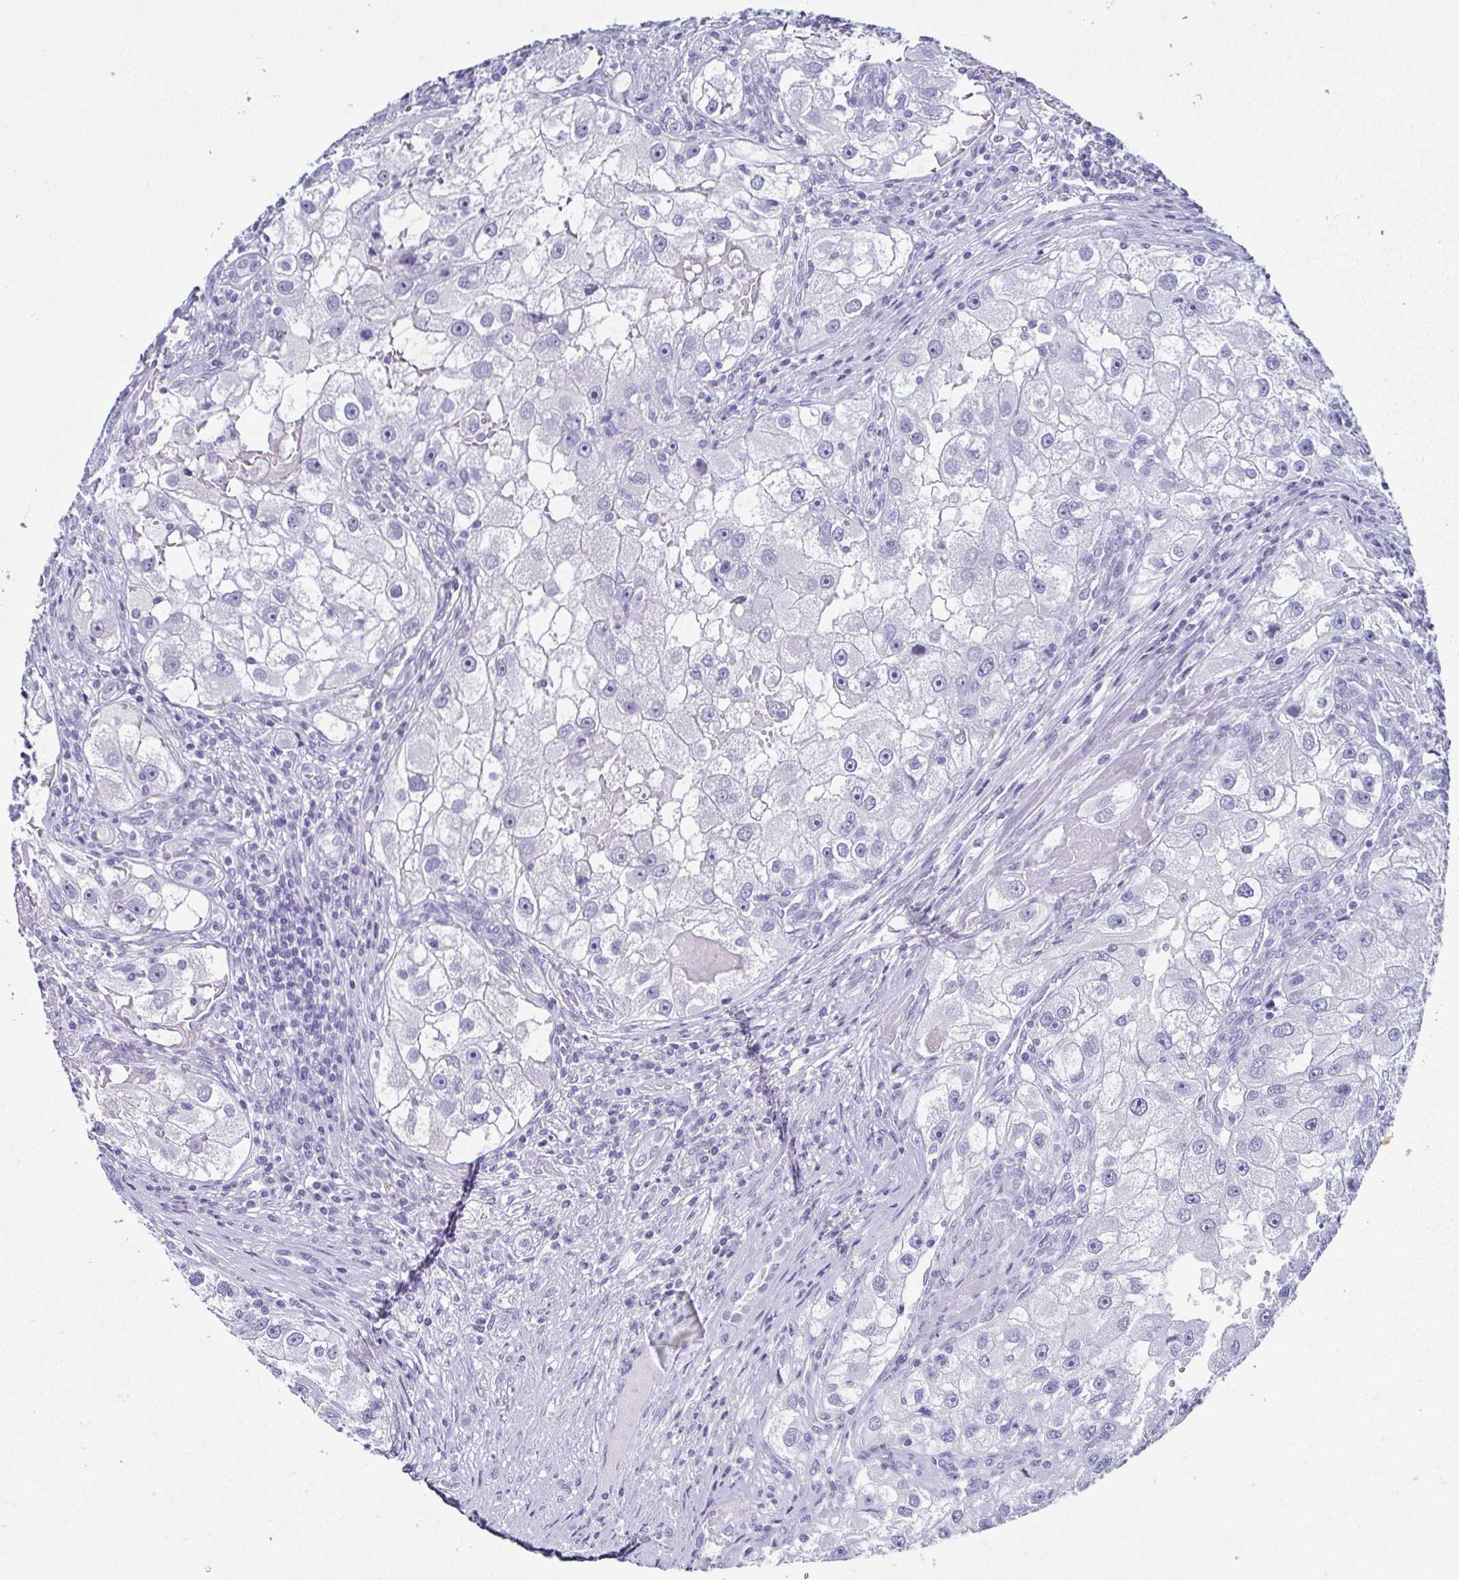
{"staining": {"intensity": "negative", "quantity": "none", "location": "none"}, "tissue": "renal cancer", "cell_type": "Tumor cells", "image_type": "cancer", "snomed": [{"axis": "morphology", "description": "Adenocarcinoma, NOS"}, {"axis": "topography", "description": "Kidney"}], "caption": "Immunohistochemical staining of adenocarcinoma (renal) reveals no significant positivity in tumor cells. The staining was performed using DAB to visualize the protein expression in brown, while the nuclei were stained in blue with hematoxylin (Magnification: 20x).", "gene": "ESX1", "patient": {"sex": "male", "age": 63}}